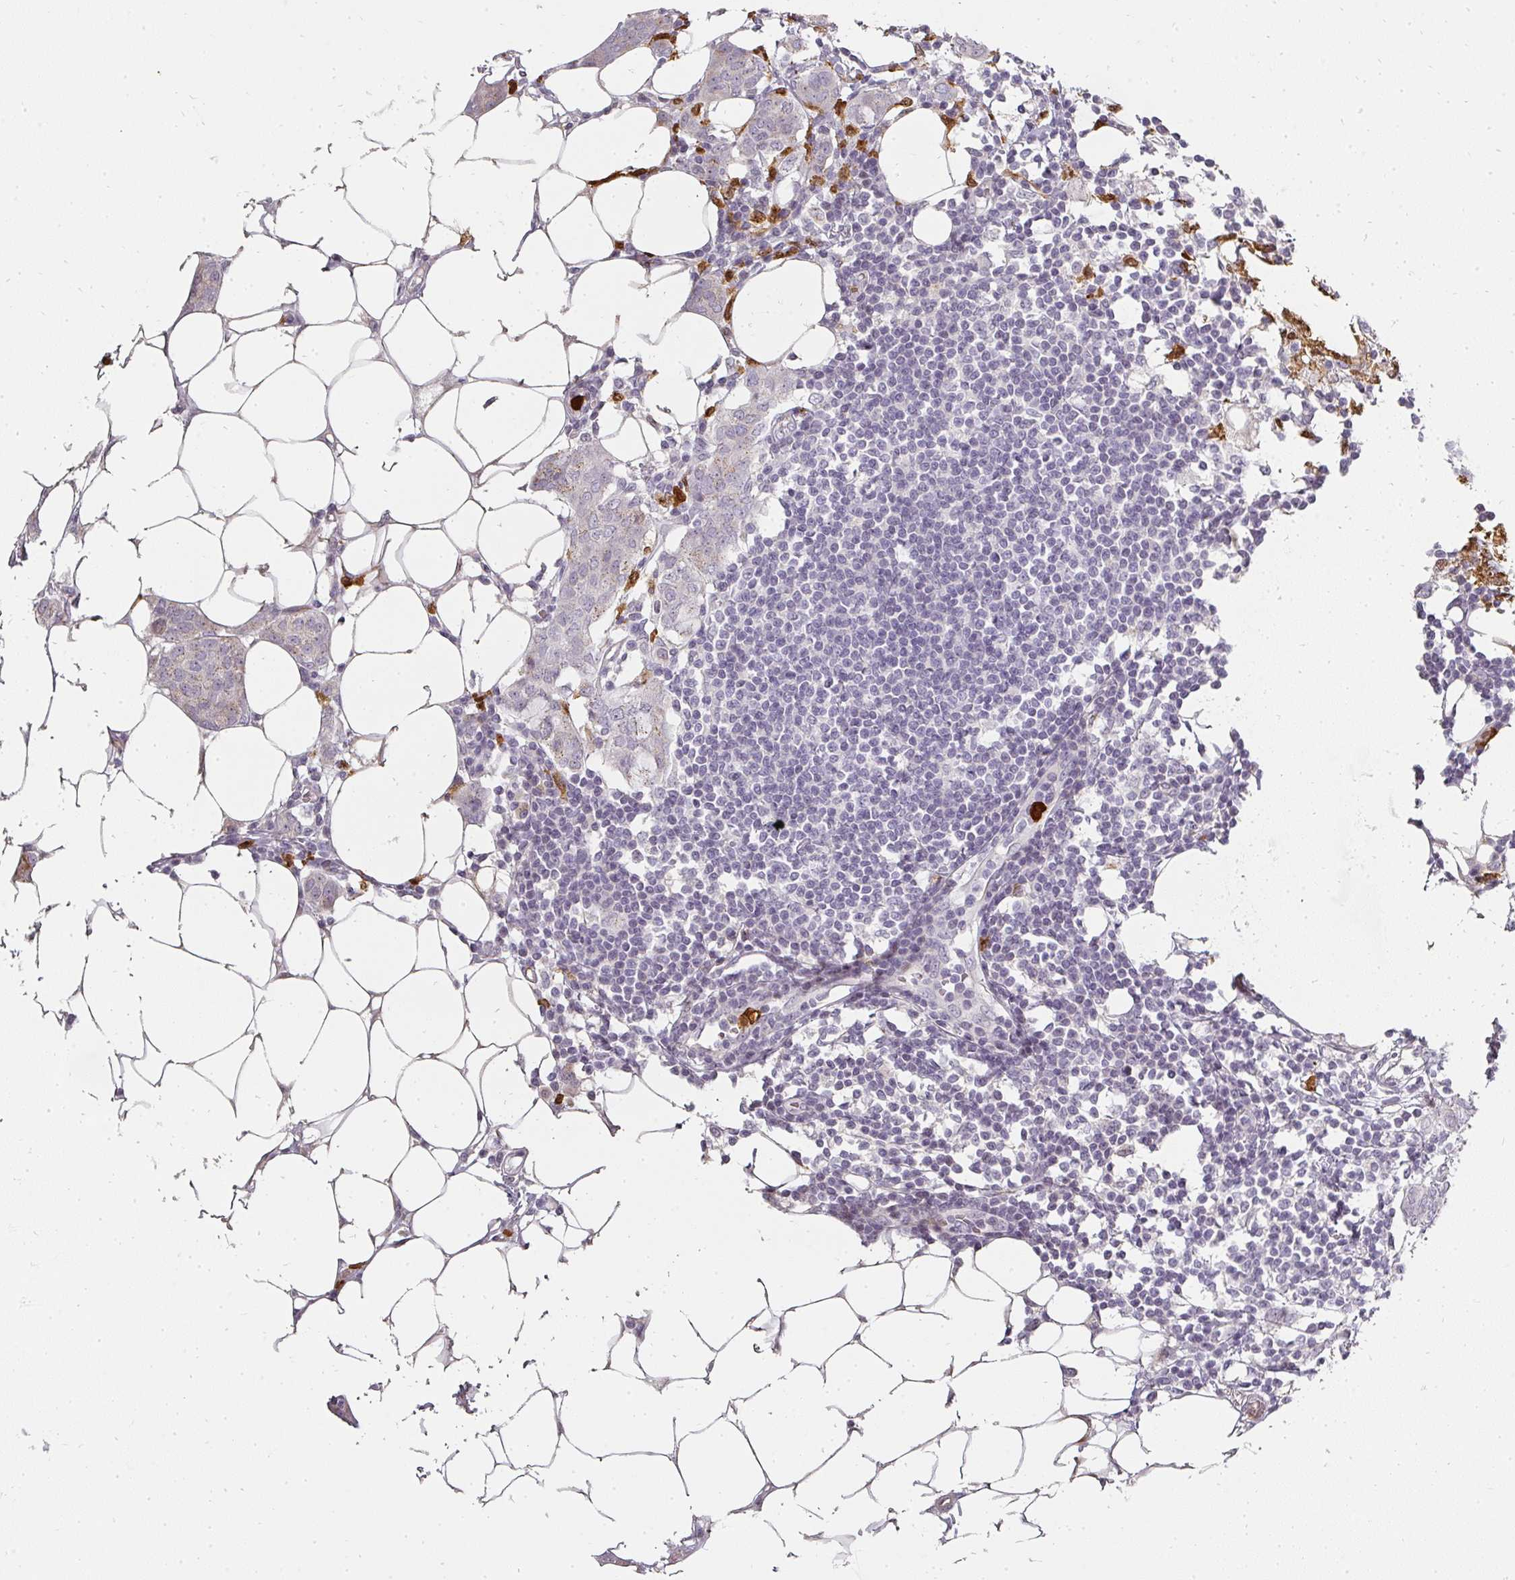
{"staining": {"intensity": "negative", "quantity": "none", "location": "none"}, "tissue": "breast cancer", "cell_type": "Tumor cells", "image_type": "cancer", "snomed": [{"axis": "morphology", "description": "Duct carcinoma"}, {"axis": "topography", "description": "Breast"}], "caption": "Immunohistochemistry (IHC) of breast infiltrating ductal carcinoma reveals no staining in tumor cells.", "gene": "BIK", "patient": {"sex": "female", "age": 72}}